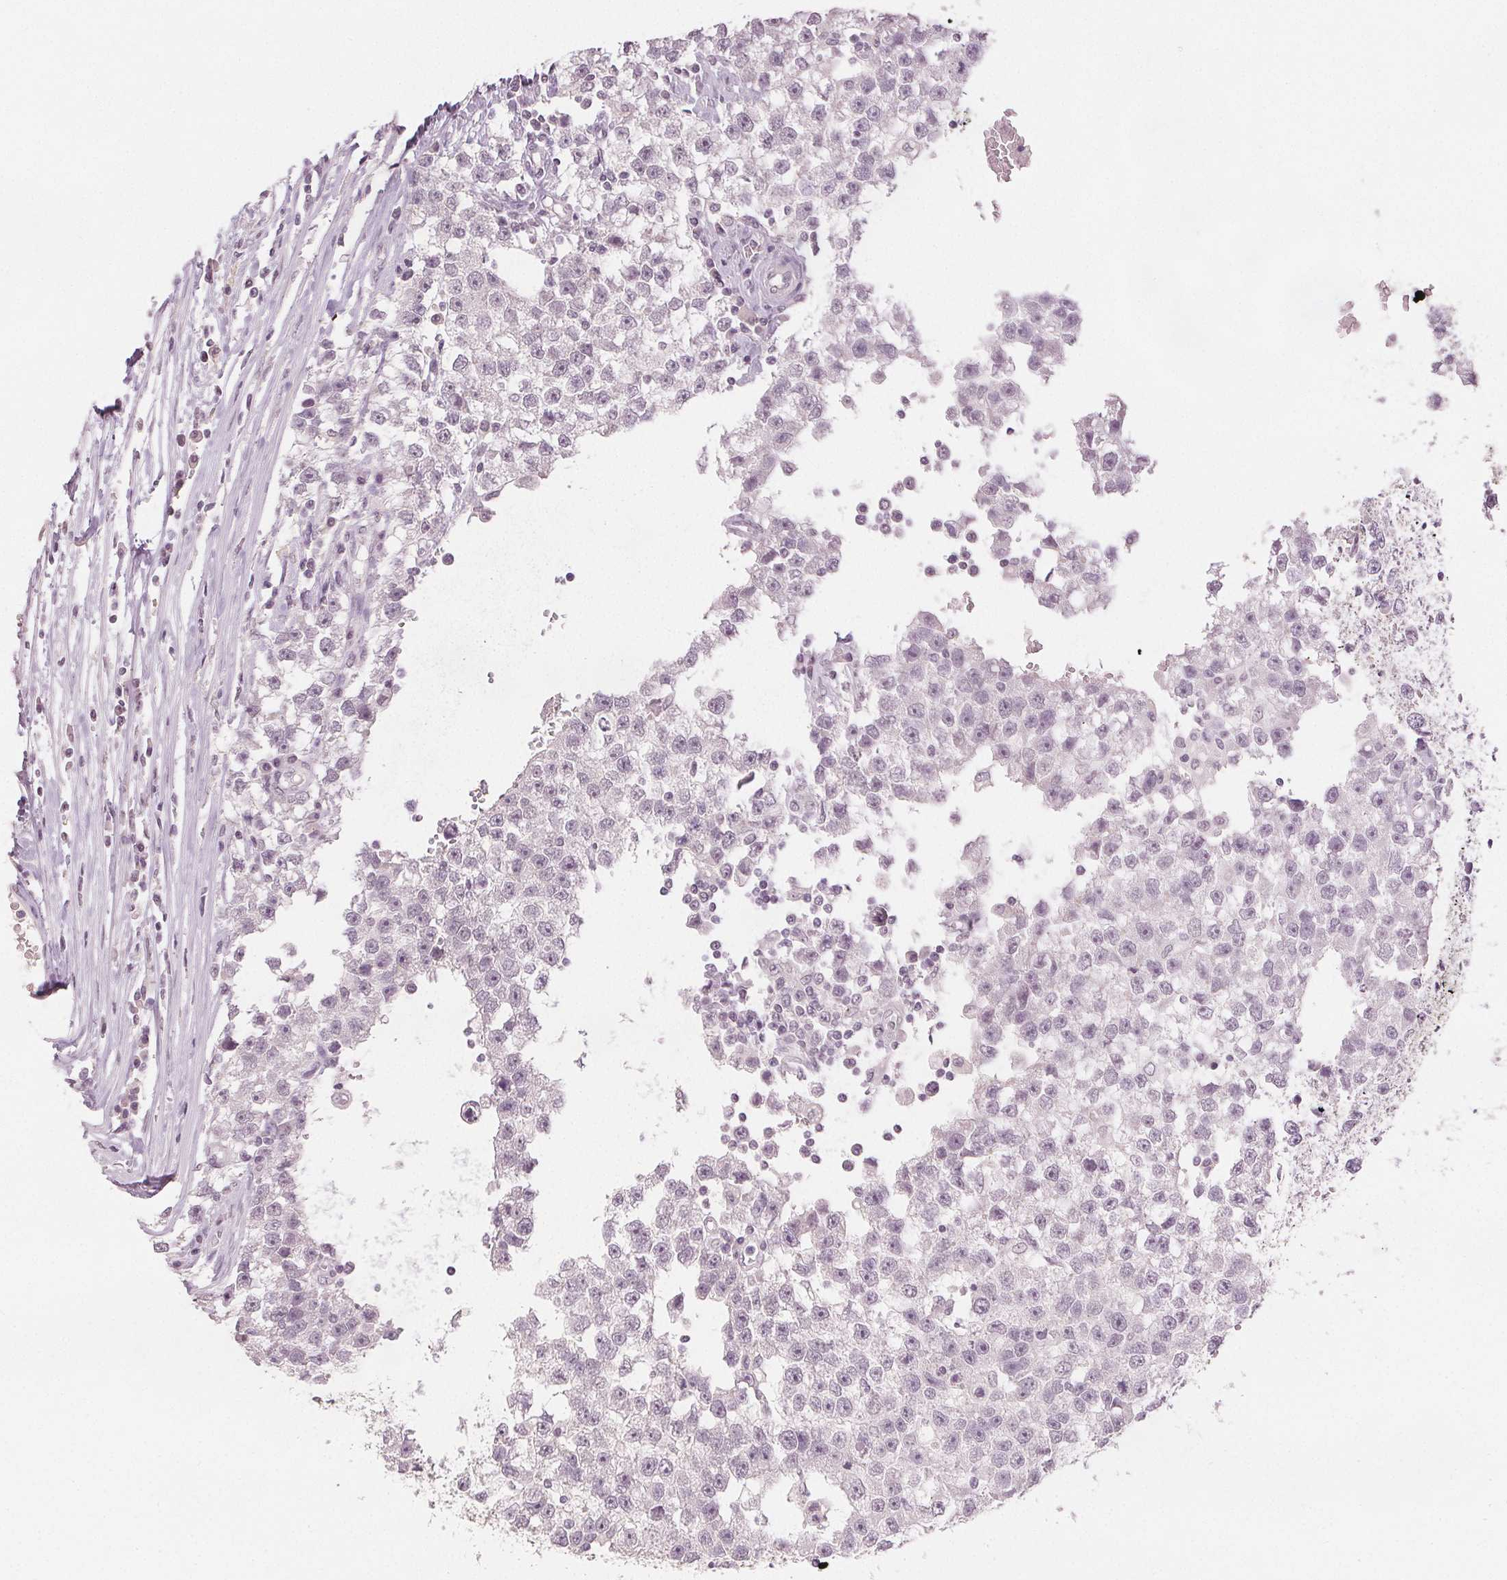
{"staining": {"intensity": "negative", "quantity": "none", "location": "none"}, "tissue": "testis cancer", "cell_type": "Tumor cells", "image_type": "cancer", "snomed": [{"axis": "morphology", "description": "Seminoma, NOS"}, {"axis": "topography", "description": "Testis"}], "caption": "A micrograph of testis seminoma stained for a protein shows no brown staining in tumor cells.", "gene": "SCGN", "patient": {"sex": "male", "age": 34}}